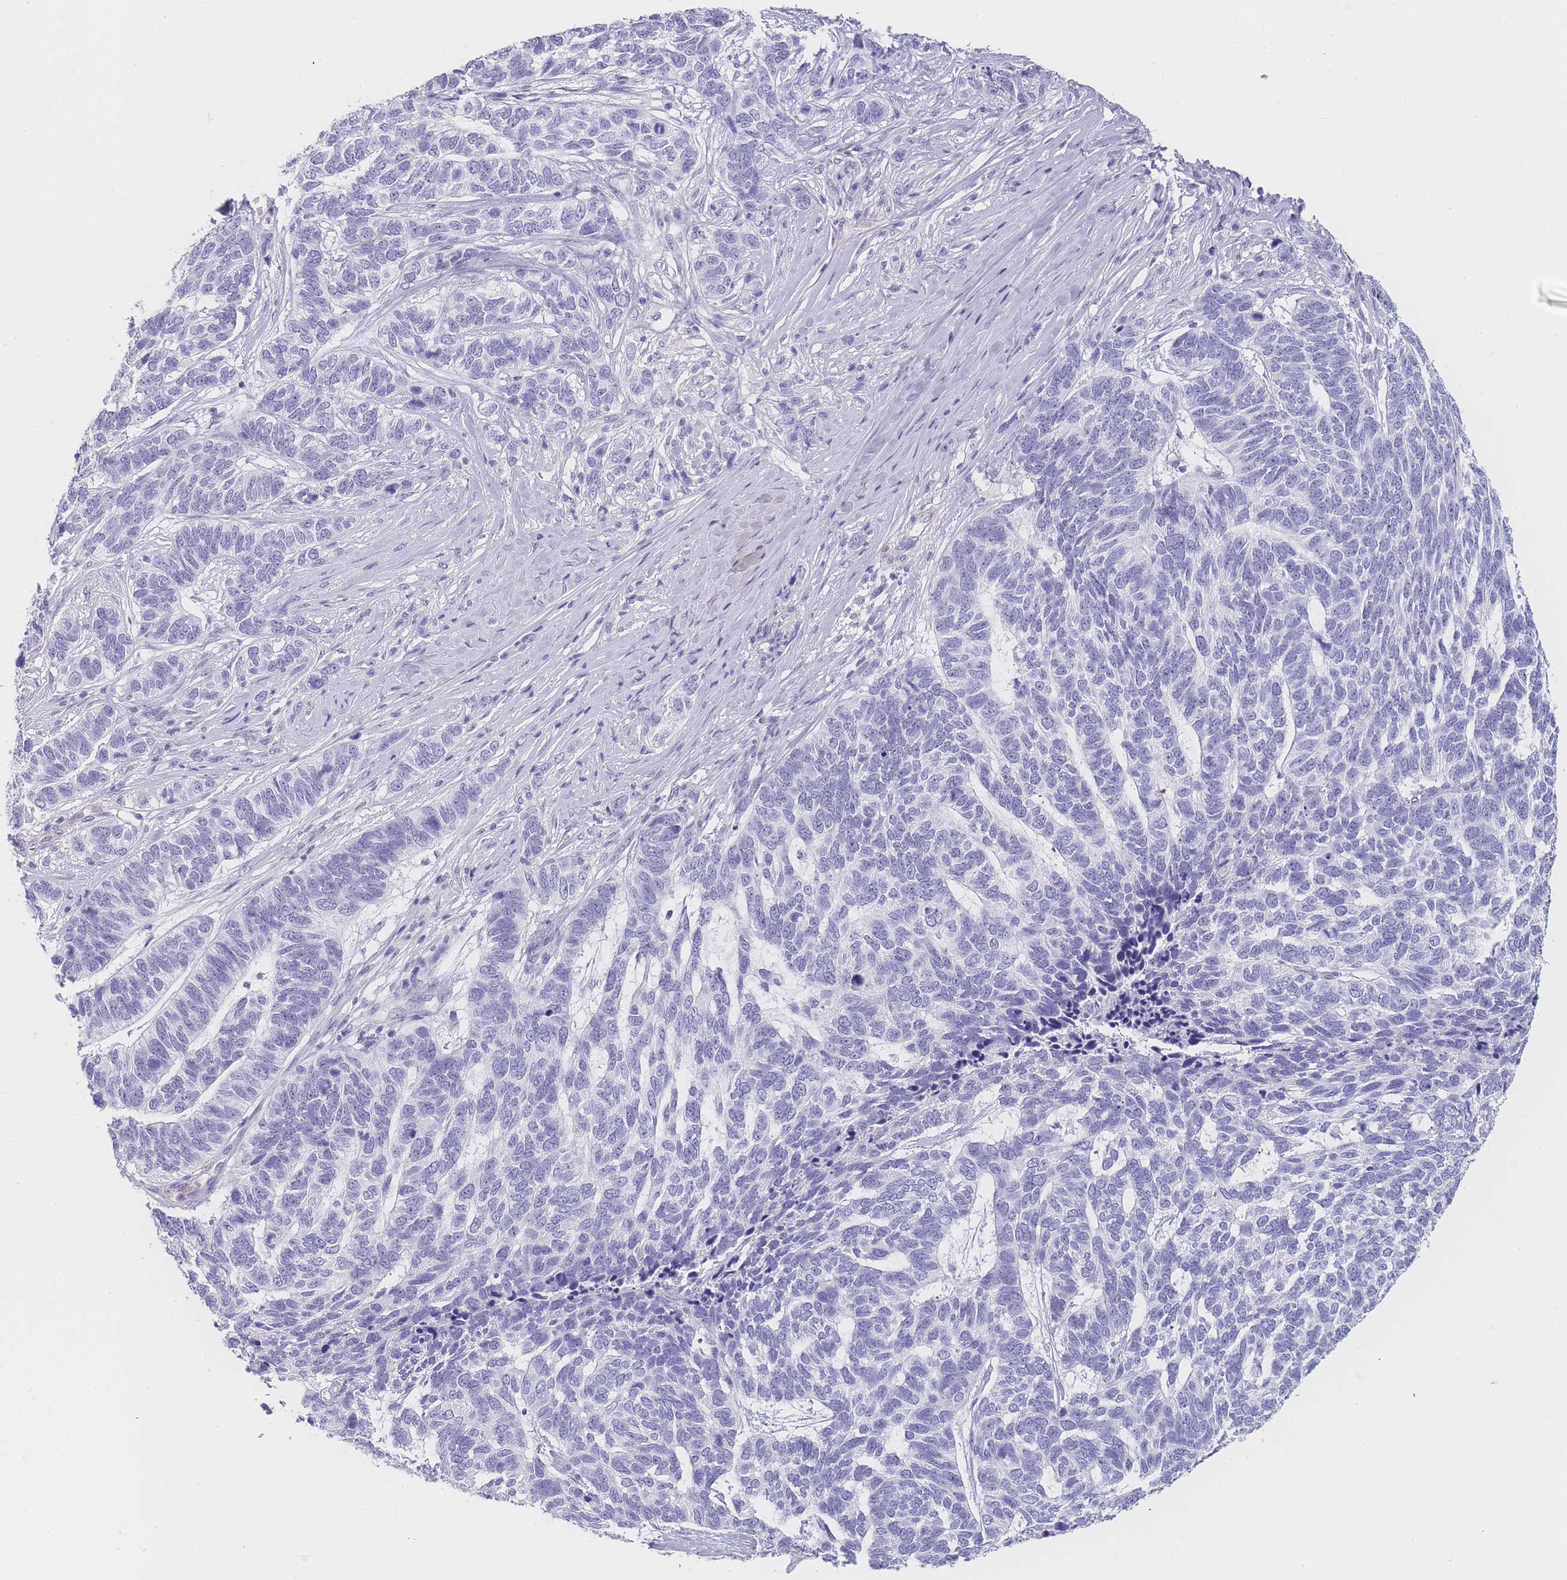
{"staining": {"intensity": "negative", "quantity": "none", "location": "none"}, "tissue": "skin cancer", "cell_type": "Tumor cells", "image_type": "cancer", "snomed": [{"axis": "morphology", "description": "Basal cell carcinoma"}, {"axis": "topography", "description": "Skin"}], "caption": "IHC of human skin cancer (basal cell carcinoma) exhibits no expression in tumor cells.", "gene": "NOP14", "patient": {"sex": "female", "age": 65}}